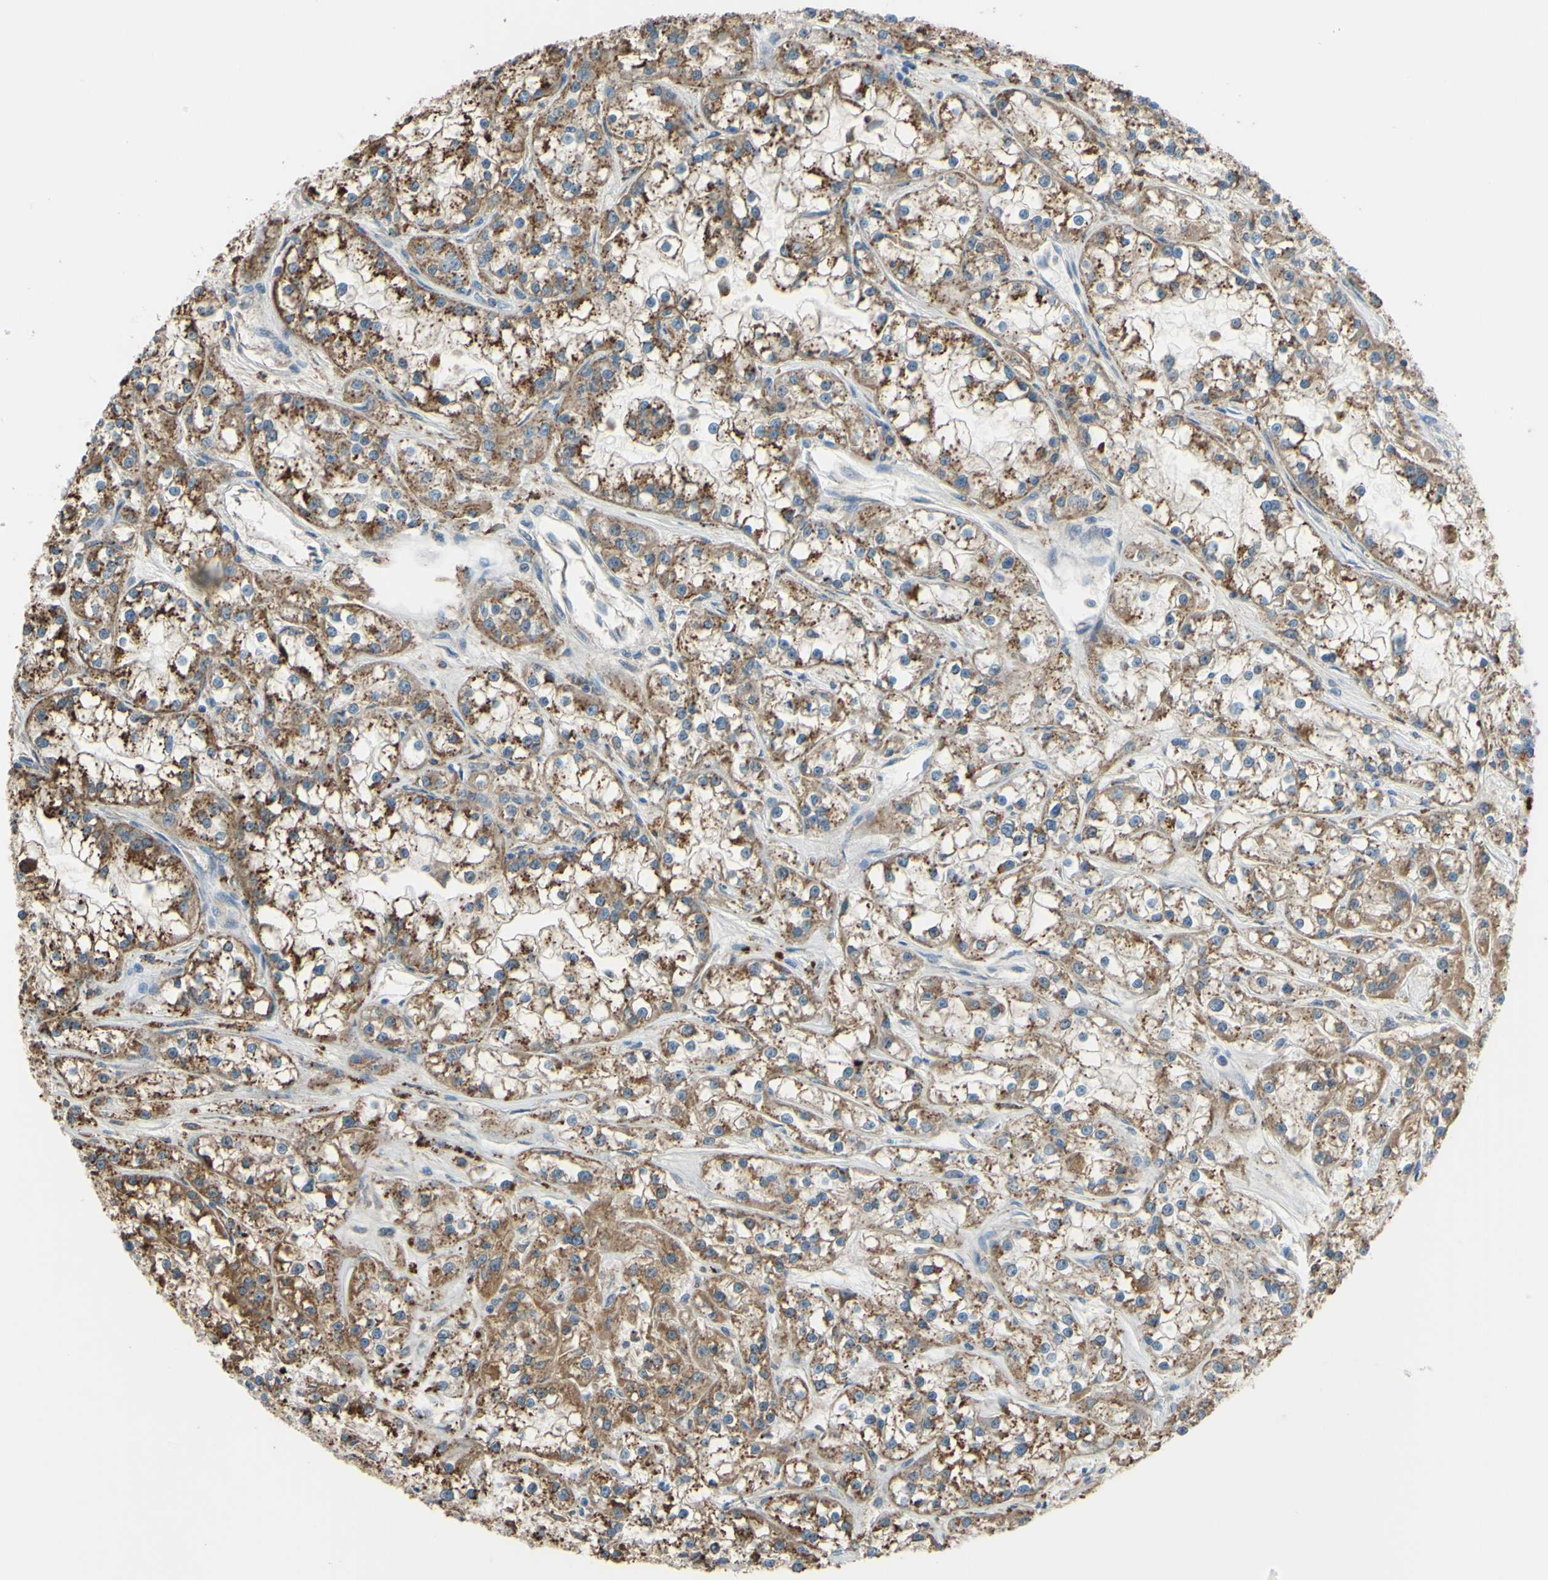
{"staining": {"intensity": "moderate", "quantity": ">75%", "location": "cytoplasmic/membranous"}, "tissue": "renal cancer", "cell_type": "Tumor cells", "image_type": "cancer", "snomed": [{"axis": "morphology", "description": "Adenocarcinoma, NOS"}, {"axis": "topography", "description": "Kidney"}], "caption": "High-power microscopy captured an IHC image of renal cancer (adenocarcinoma), revealing moderate cytoplasmic/membranous staining in about >75% of tumor cells.", "gene": "CTSD", "patient": {"sex": "female", "age": 52}}